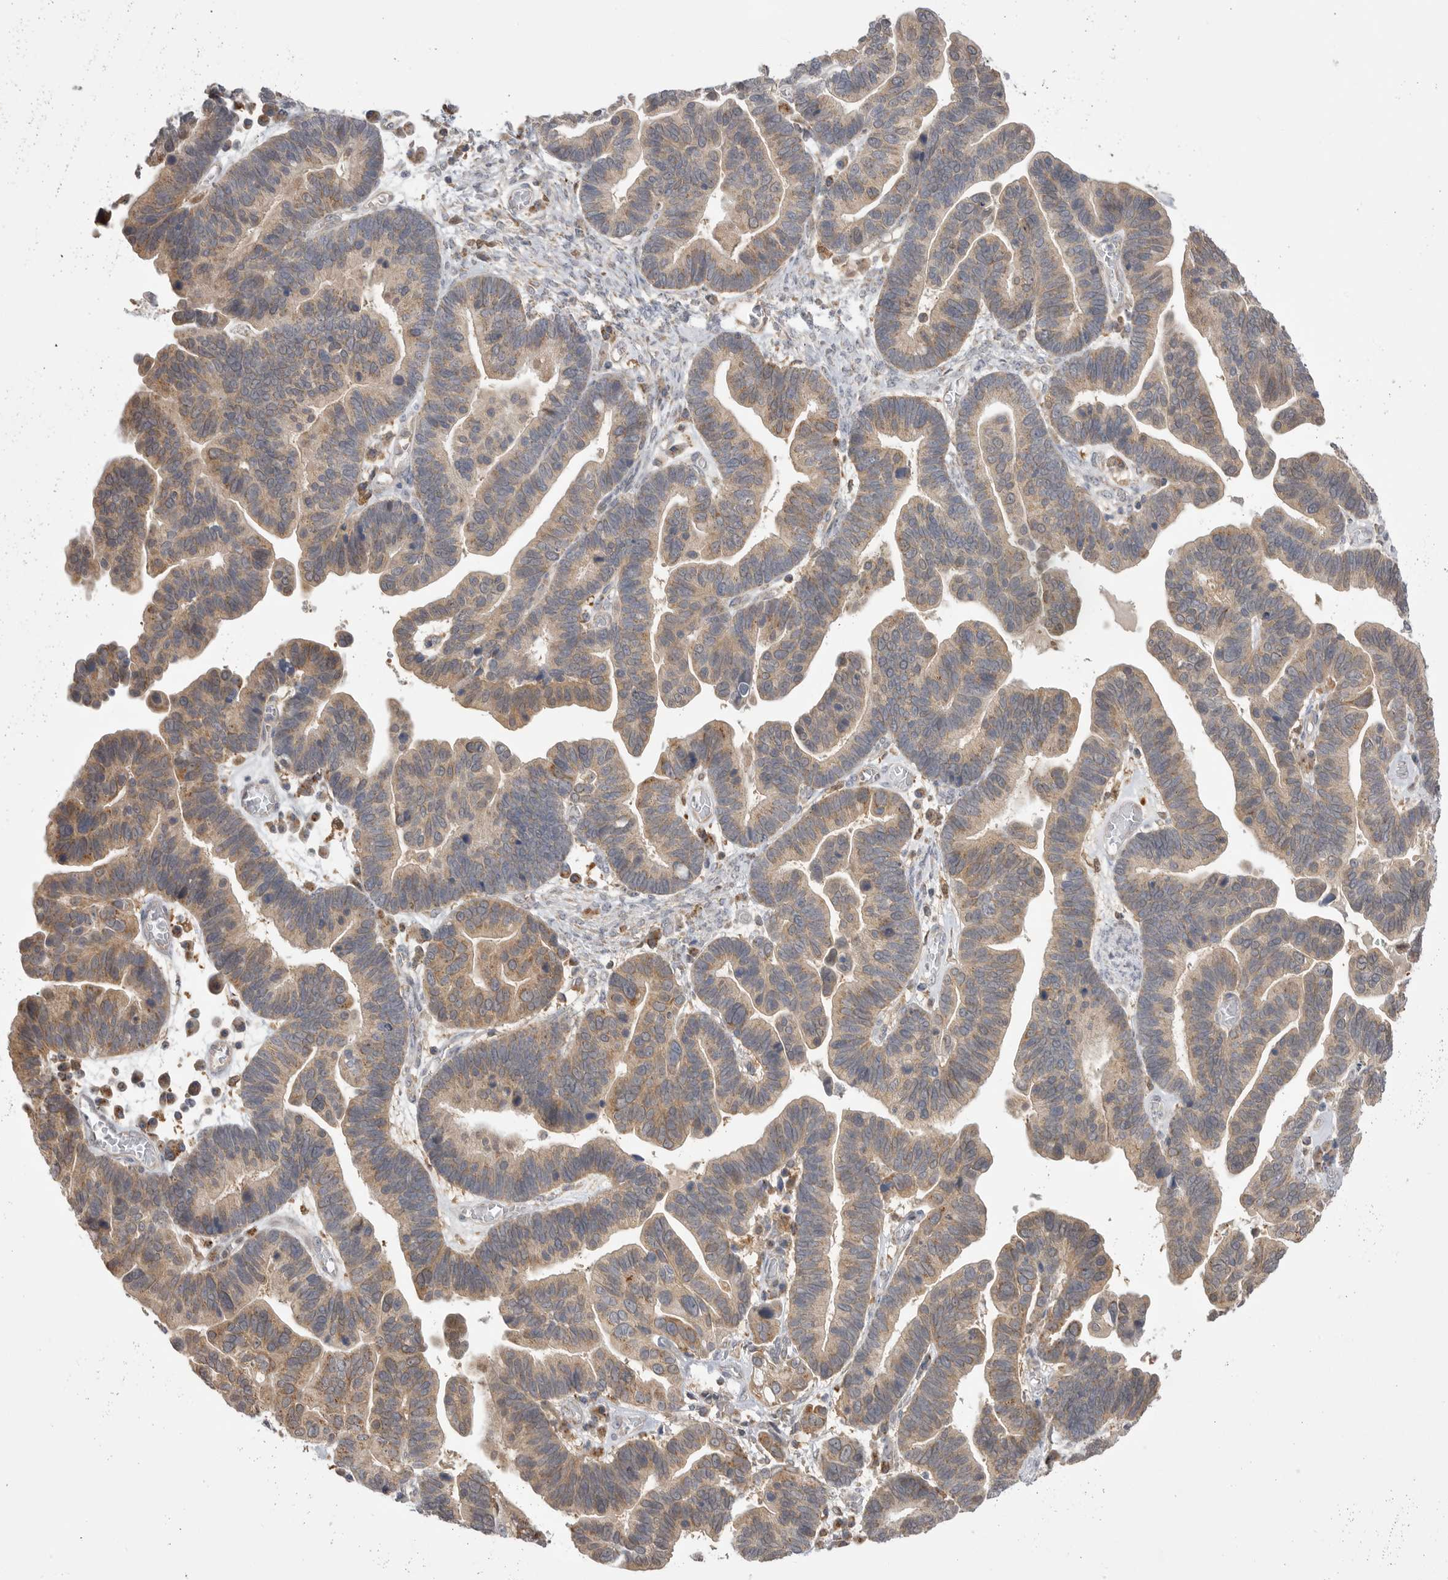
{"staining": {"intensity": "moderate", "quantity": ">75%", "location": "cytoplasmic/membranous"}, "tissue": "ovarian cancer", "cell_type": "Tumor cells", "image_type": "cancer", "snomed": [{"axis": "morphology", "description": "Cystadenocarcinoma, serous, NOS"}, {"axis": "topography", "description": "Ovary"}], "caption": "The histopathology image reveals immunohistochemical staining of ovarian cancer (serous cystadenocarcinoma). There is moderate cytoplasmic/membranous positivity is seen in about >75% of tumor cells. The protein is stained brown, and the nuclei are stained in blue (DAB IHC with brightfield microscopy, high magnification).", "gene": "KYAT3", "patient": {"sex": "female", "age": 56}}